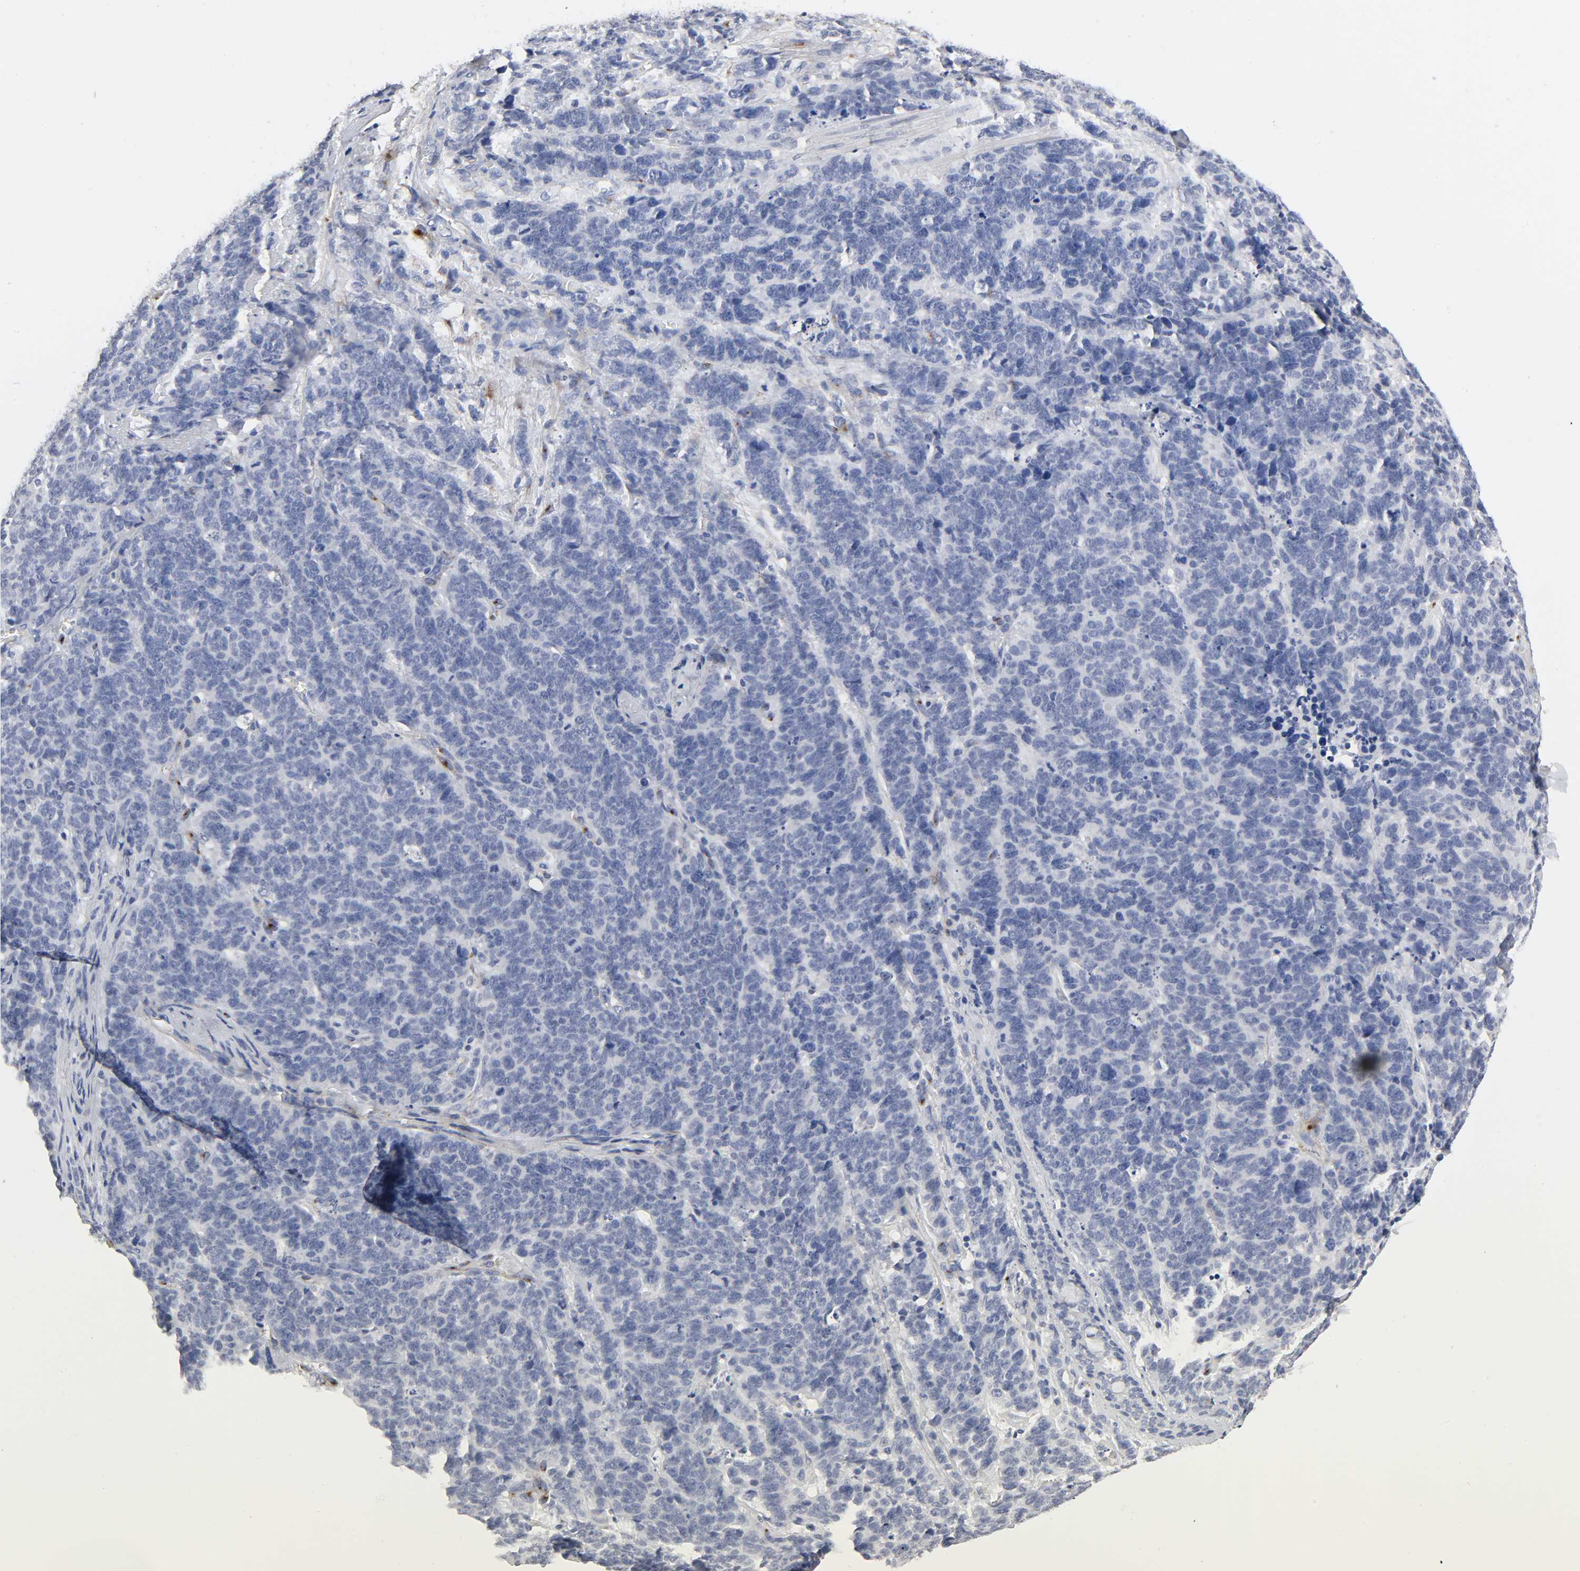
{"staining": {"intensity": "negative", "quantity": "none", "location": "none"}, "tissue": "lung cancer", "cell_type": "Tumor cells", "image_type": "cancer", "snomed": [{"axis": "morphology", "description": "Neoplasm, malignant, NOS"}, {"axis": "topography", "description": "Lung"}], "caption": "This is an IHC image of human lung neoplasm (malignant). There is no positivity in tumor cells.", "gene": "LRP1", "patient": {"sex": "female", "age": 58}}